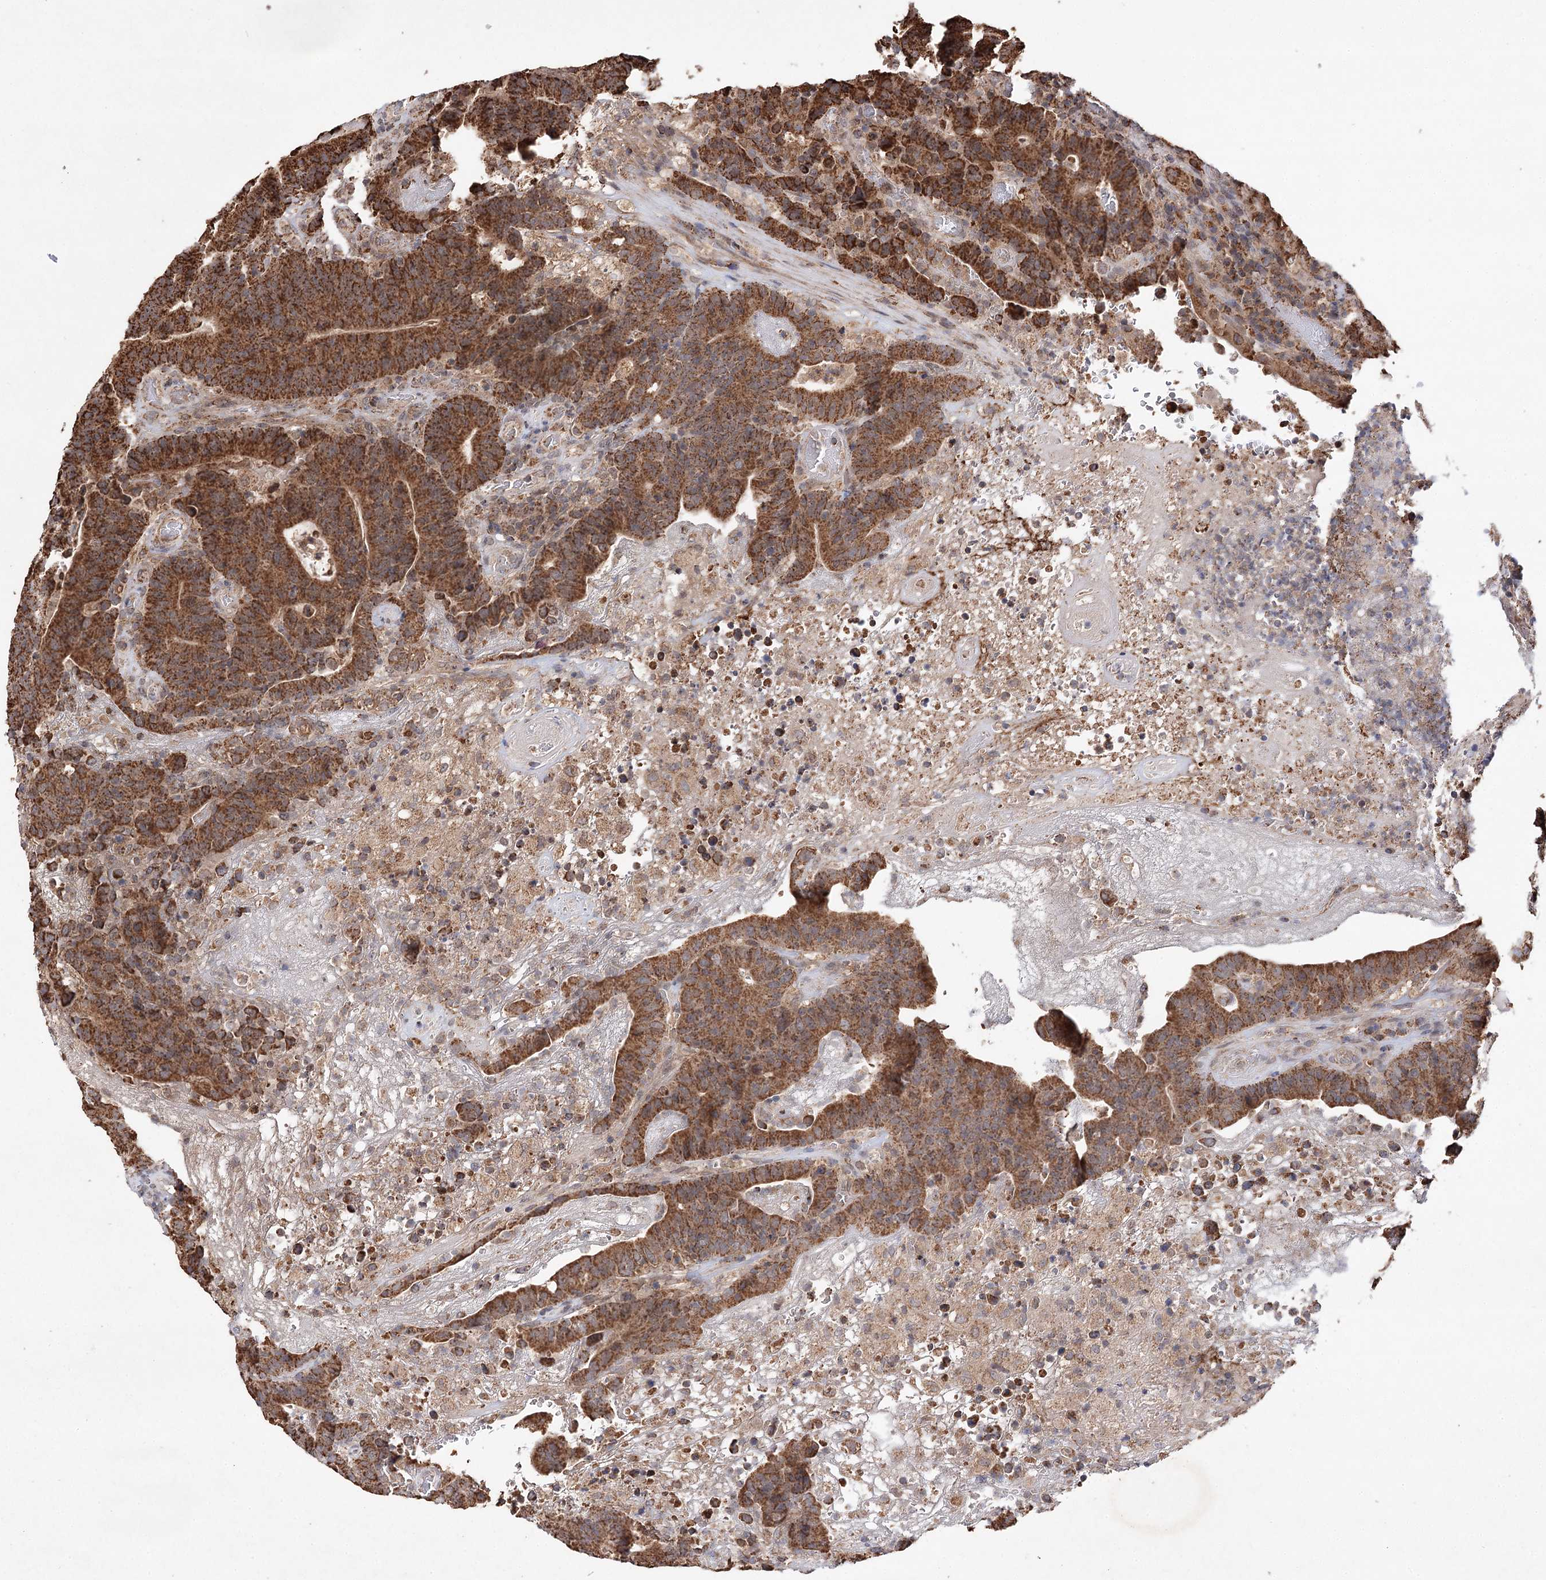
{"staining": {"intensity": "strong", "quantity": ">75%", "location": "cytoplasmic/membranous"}, "tissue": "colorectal cancer", "cell_type": "Tumor cells", "image_type": "cancer", "snomed": [{"axis": "morphology", "description": "Normal tissue, NOS"}, {"axis": "morphology", "description": "Adenocarcinoma, NOS"}, {"axis": "topography", "description": "Colon"}], "caption": "Human colorectal adenocarcinoma stained for a protein (brown) shows strong cytoplasmic/membranous positive staining in approximately >75% of tumor cells.", "gene": "PIK3CB", "patient": {"sex": "female", "age": 75}}